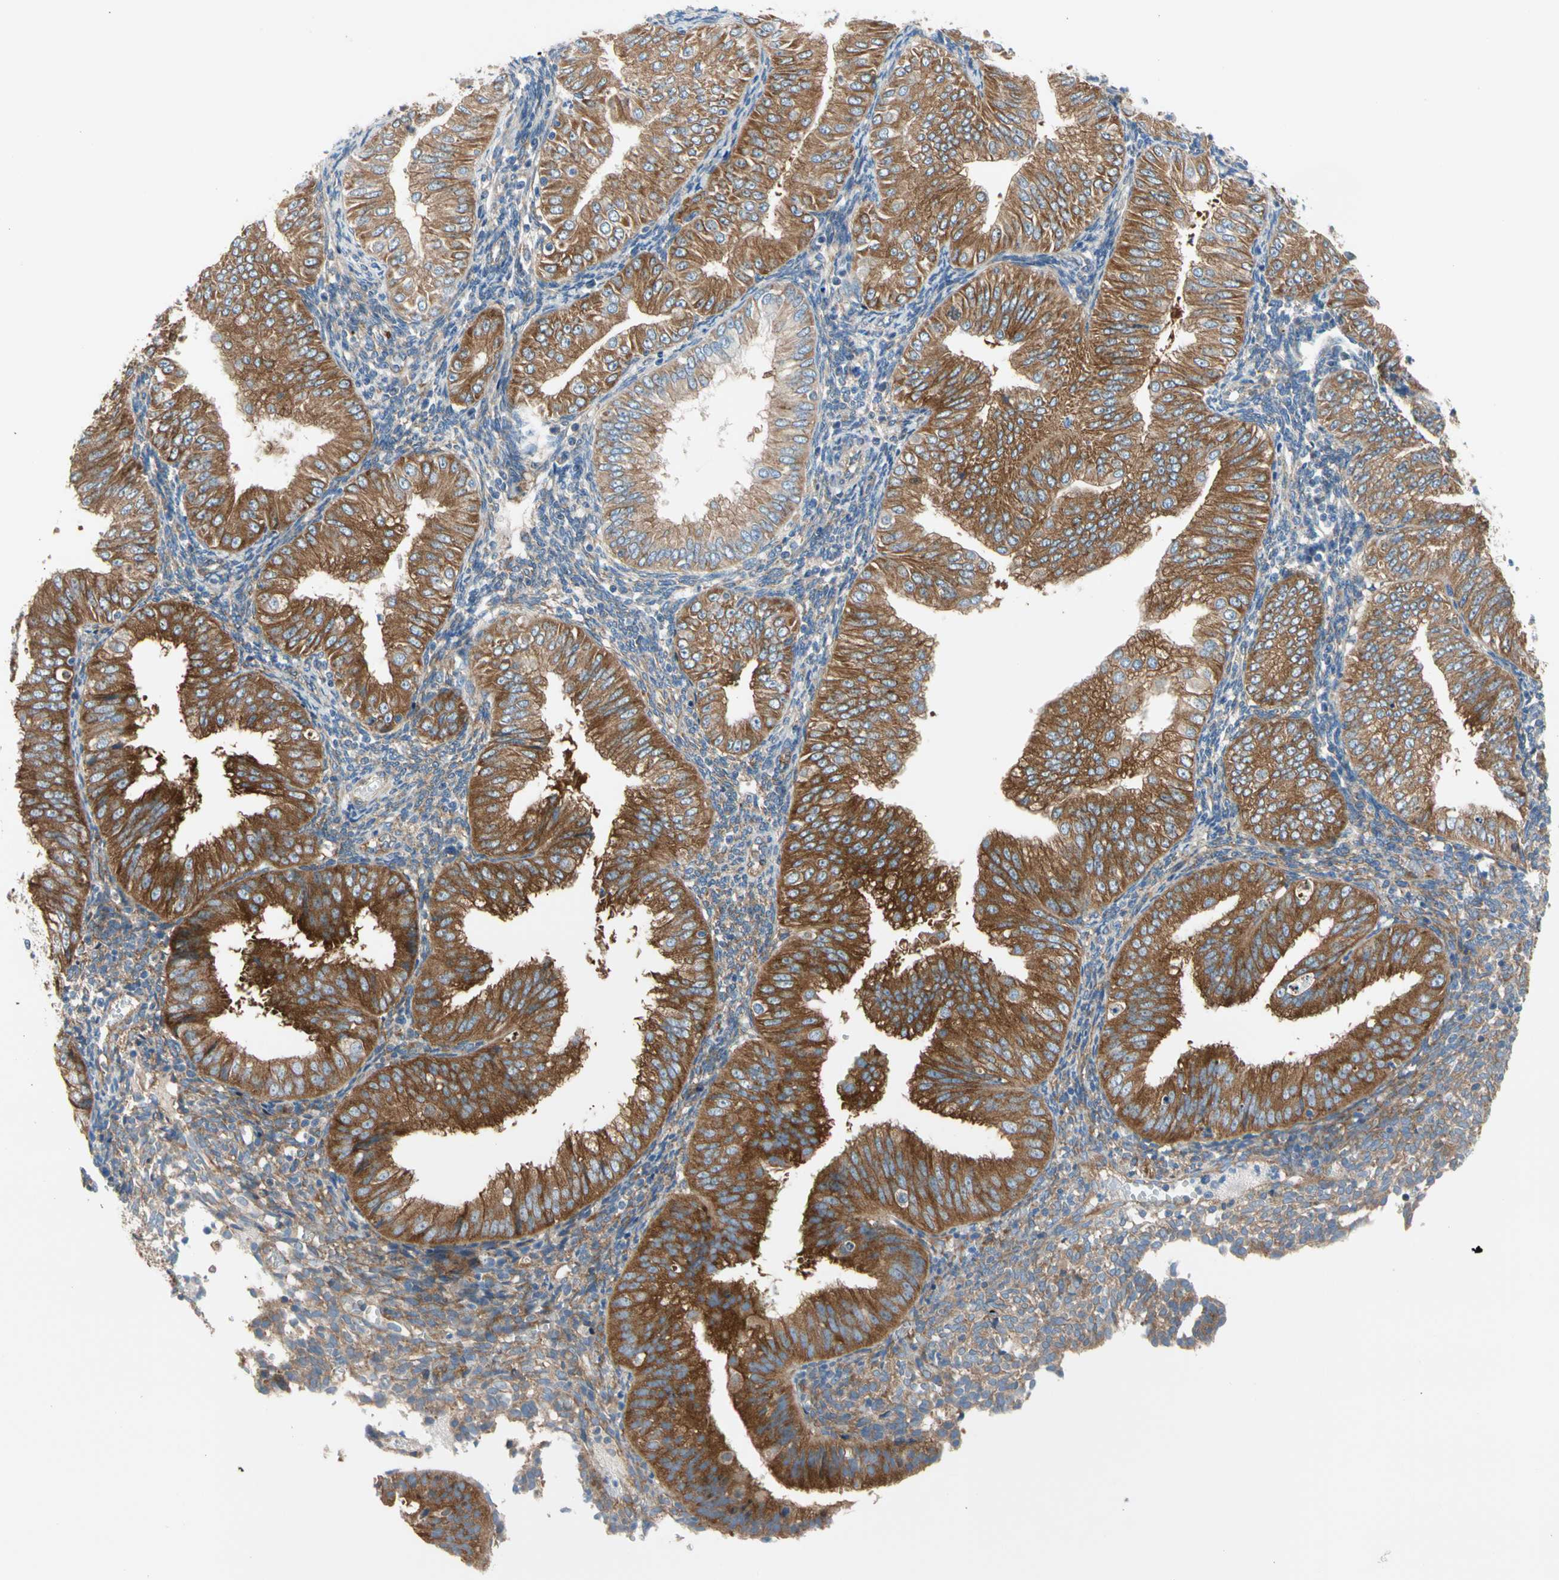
{"staining": {"intensity": "strong", "quantity": ">75%", "location": "cytoplasmic/membranous"}, "tissue": "endometrial cancer", "cell_type": "Tumor cells", "image_type": "cancer", "snomed": [{"axis": "morphology", "description": "Normal tissue, NOS"}, {"axis": "morphology", "description": "Adenocarcinoma, NOS"}, {"axis": "topography", "description": "Endometrium"}], "caption": "High-power microscopy captured an immunohistochemistry (IHC) photomicrograph of adenocarcinoma (endometrial), revealing strong cytoplasmic/membranous expression in approximately >75% of tumor cells.", "gene": "GPHN", "patient": {"sex": "female", "age": 53}}